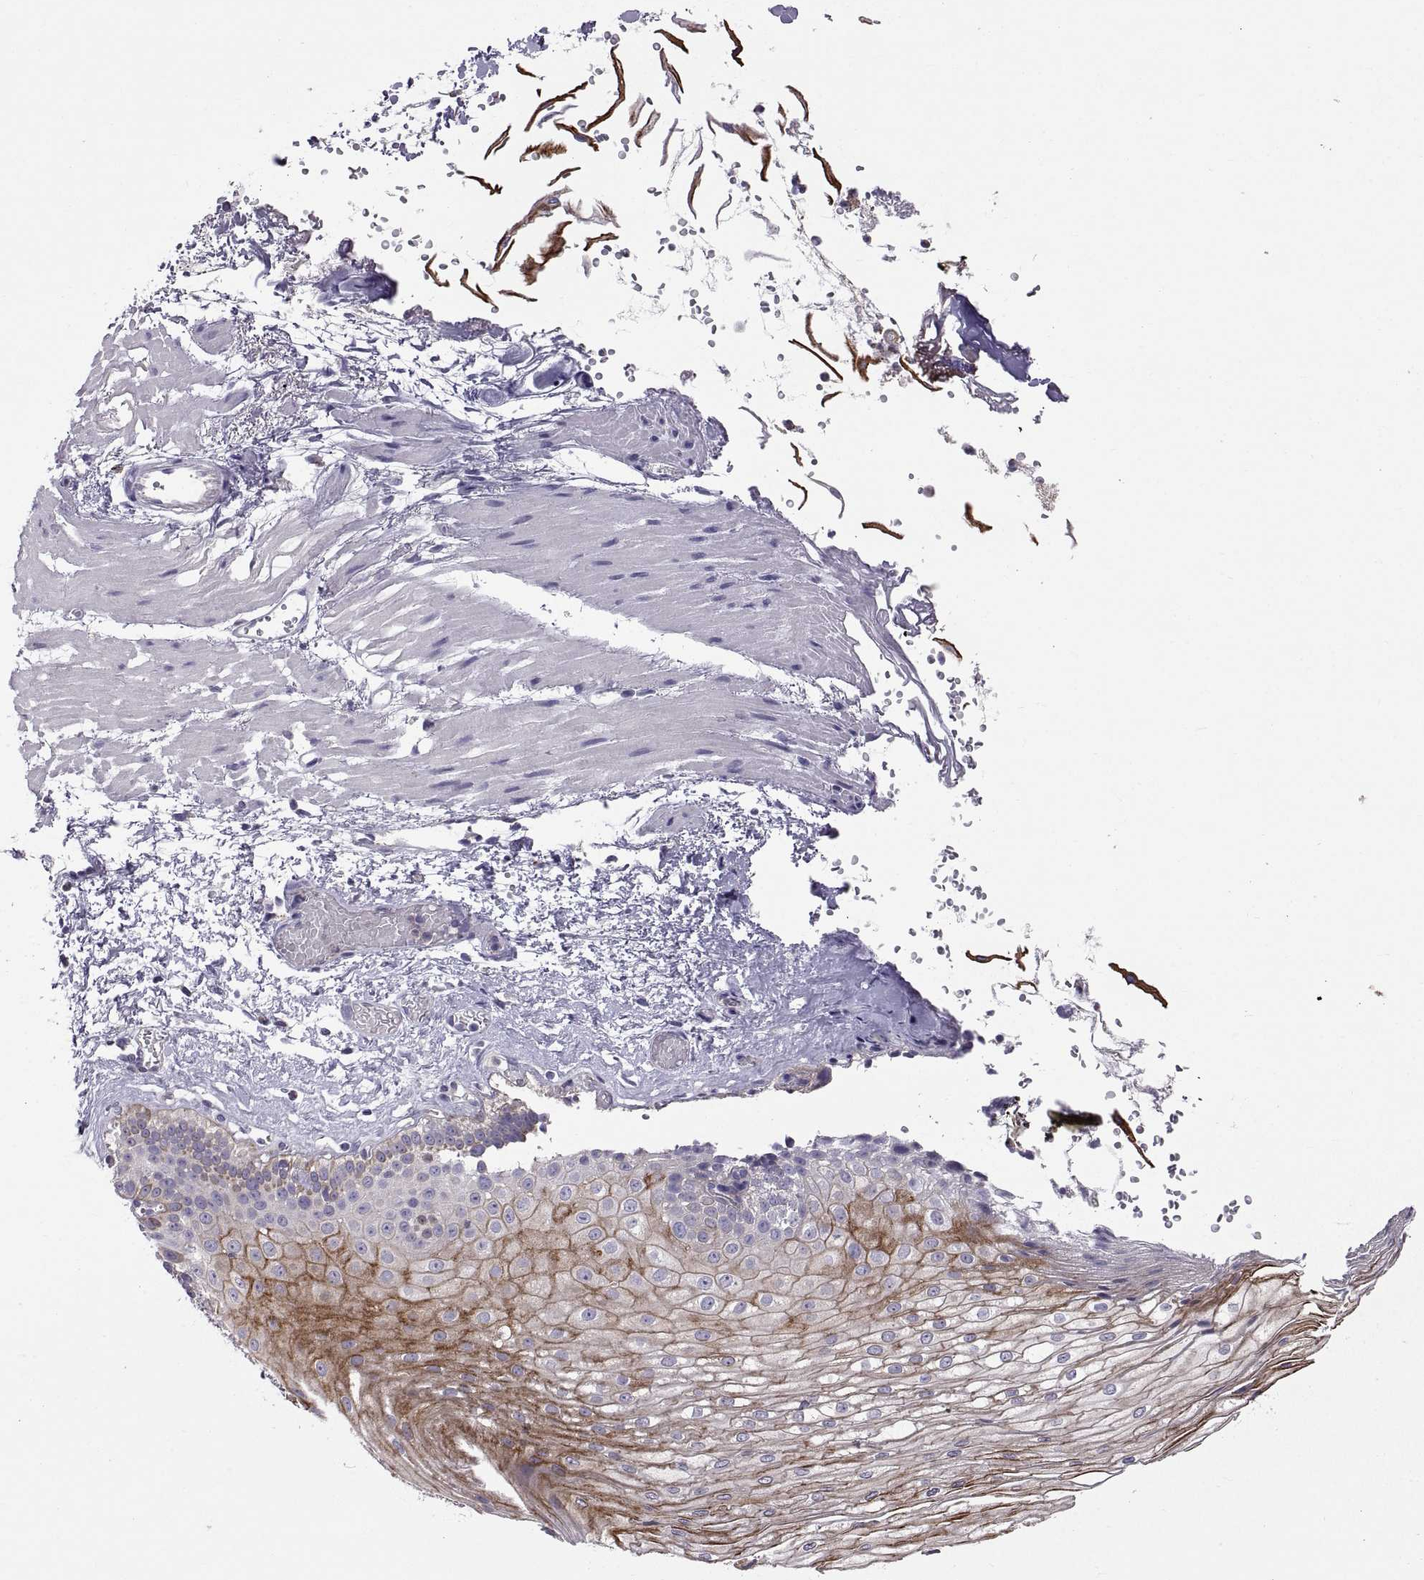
{"staining": {"intensity": "moderate", "quantity": "25%-75%", "location": "cytoplasmic/membranous"}, "tissue": "esophagus", "cell_type": "Squamous epithelial cells", "image_type": "normal", "snomed": [{"axis": "morphology", "description": "Normal tissue, NOS"}, {"axis": "topography", "description": "Esophagus"}], "caption": "Esophagus stained with DAB immunohistochemistry (IHC) displays medium levels of moderate cytoplasmic/membranous positivity in about 25%-75% of squamous epithelial cells.", "gene": "ARSL", "patient": {"sex": "female", "age": 62}}